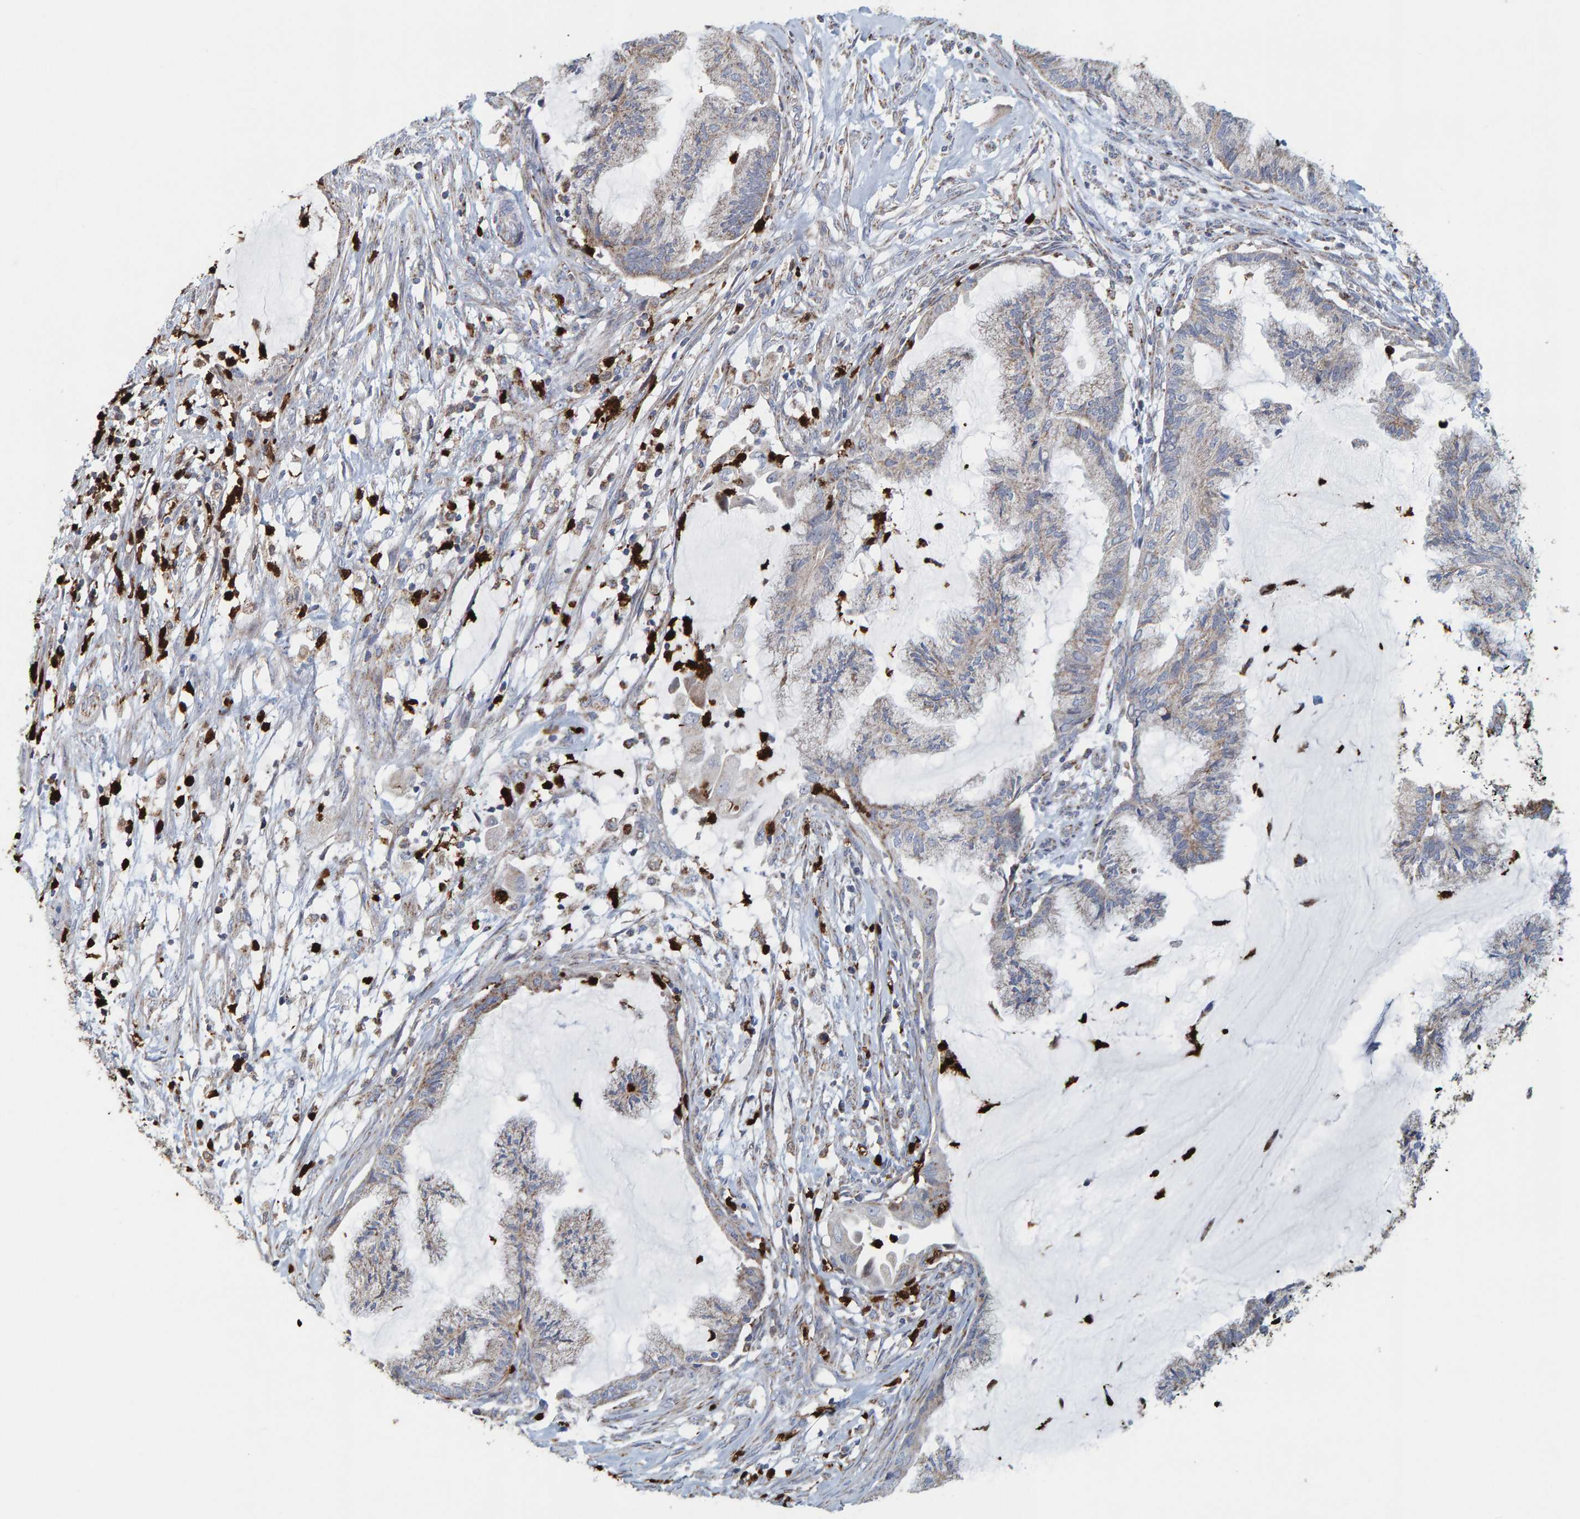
{"staining": {"intensity": "moderate", "quantity": "<25%", "location": "cytoplasmic/membranous"}, "tissue": "endometrial cancer", "cell_type": "Tumor cells", "image_type": "cancer", "snomed": [{"axis": "morphology", "description": "Adenocarcinoma, NOS"}, {"axis": "topography", "description": "Endometrium"}], "caption": "Approximately <25% of tumor cells in endometrial adenocarcinoma reveal moderate cytoplasmic/membranous protein positivity as visualized by brown immunohistochemical staining.", "gene": "B9D1", "patient": {"sex": "female", "age": 86}}